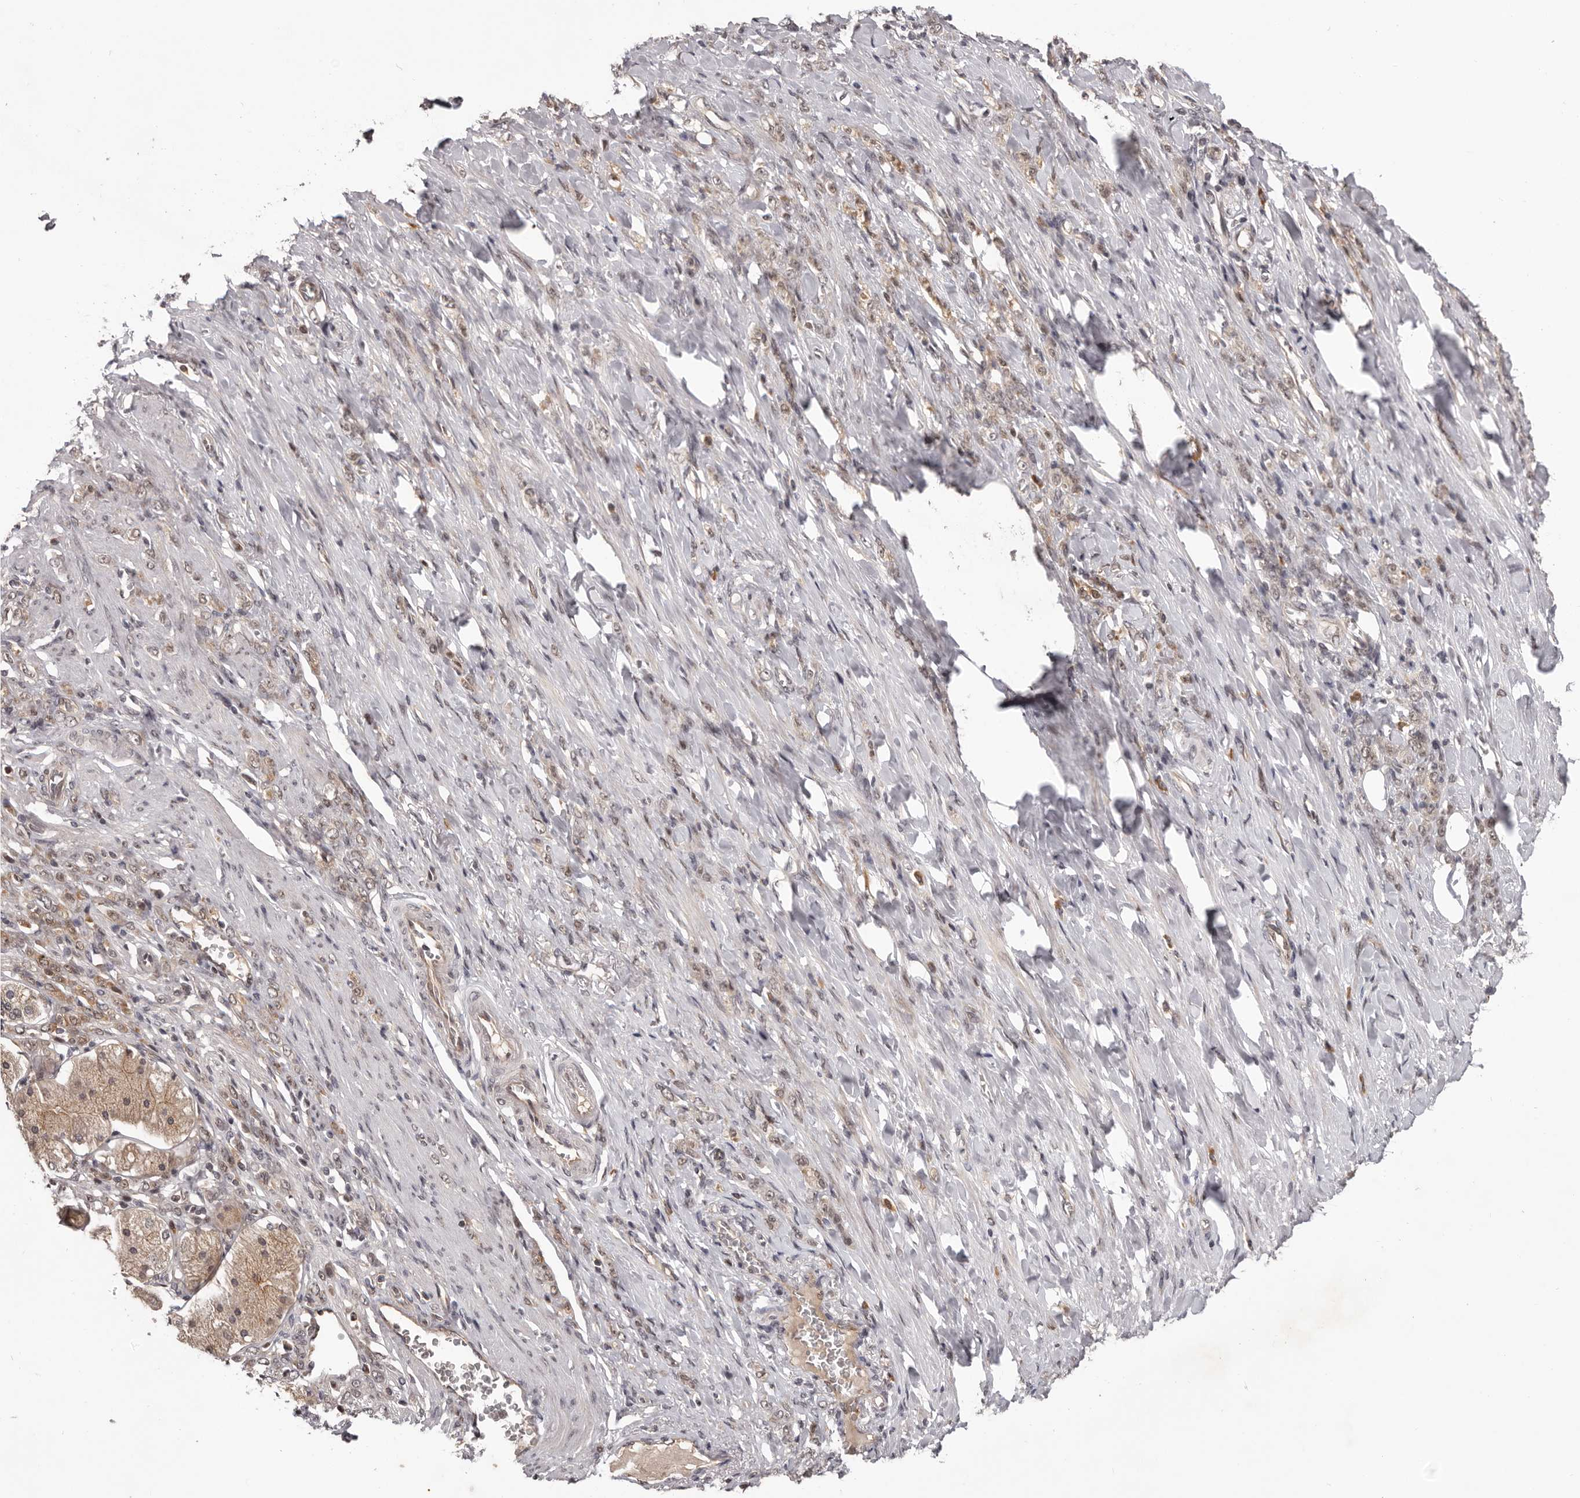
{"staining": {"intensity": "weak", "quantity": "25%-75%", "location": "cytoplasmic/membranous,nuclear"}, "tissue": "stomach cancer", "cell_type": "Tumor cells", "image_type": "cancer", "snomed": [{"axis": "morphology", "description": "Normal tissue, NOS"}, {"axis": "morphology", "description": "Adenocarcinoma, NOS"}, {"axis": "topography", "description": "Stomach"}], "caption": "This photomicrograph reveals stomach cancer stained with IHC to label a protein in brown. The cytoplasmic/membranous and nuclear of tumor cells show weak positivity for the protein. Nuclei are counter-stained blue.", "gene": "TBX5", "patient": {"sex": "male", "age": 82}}